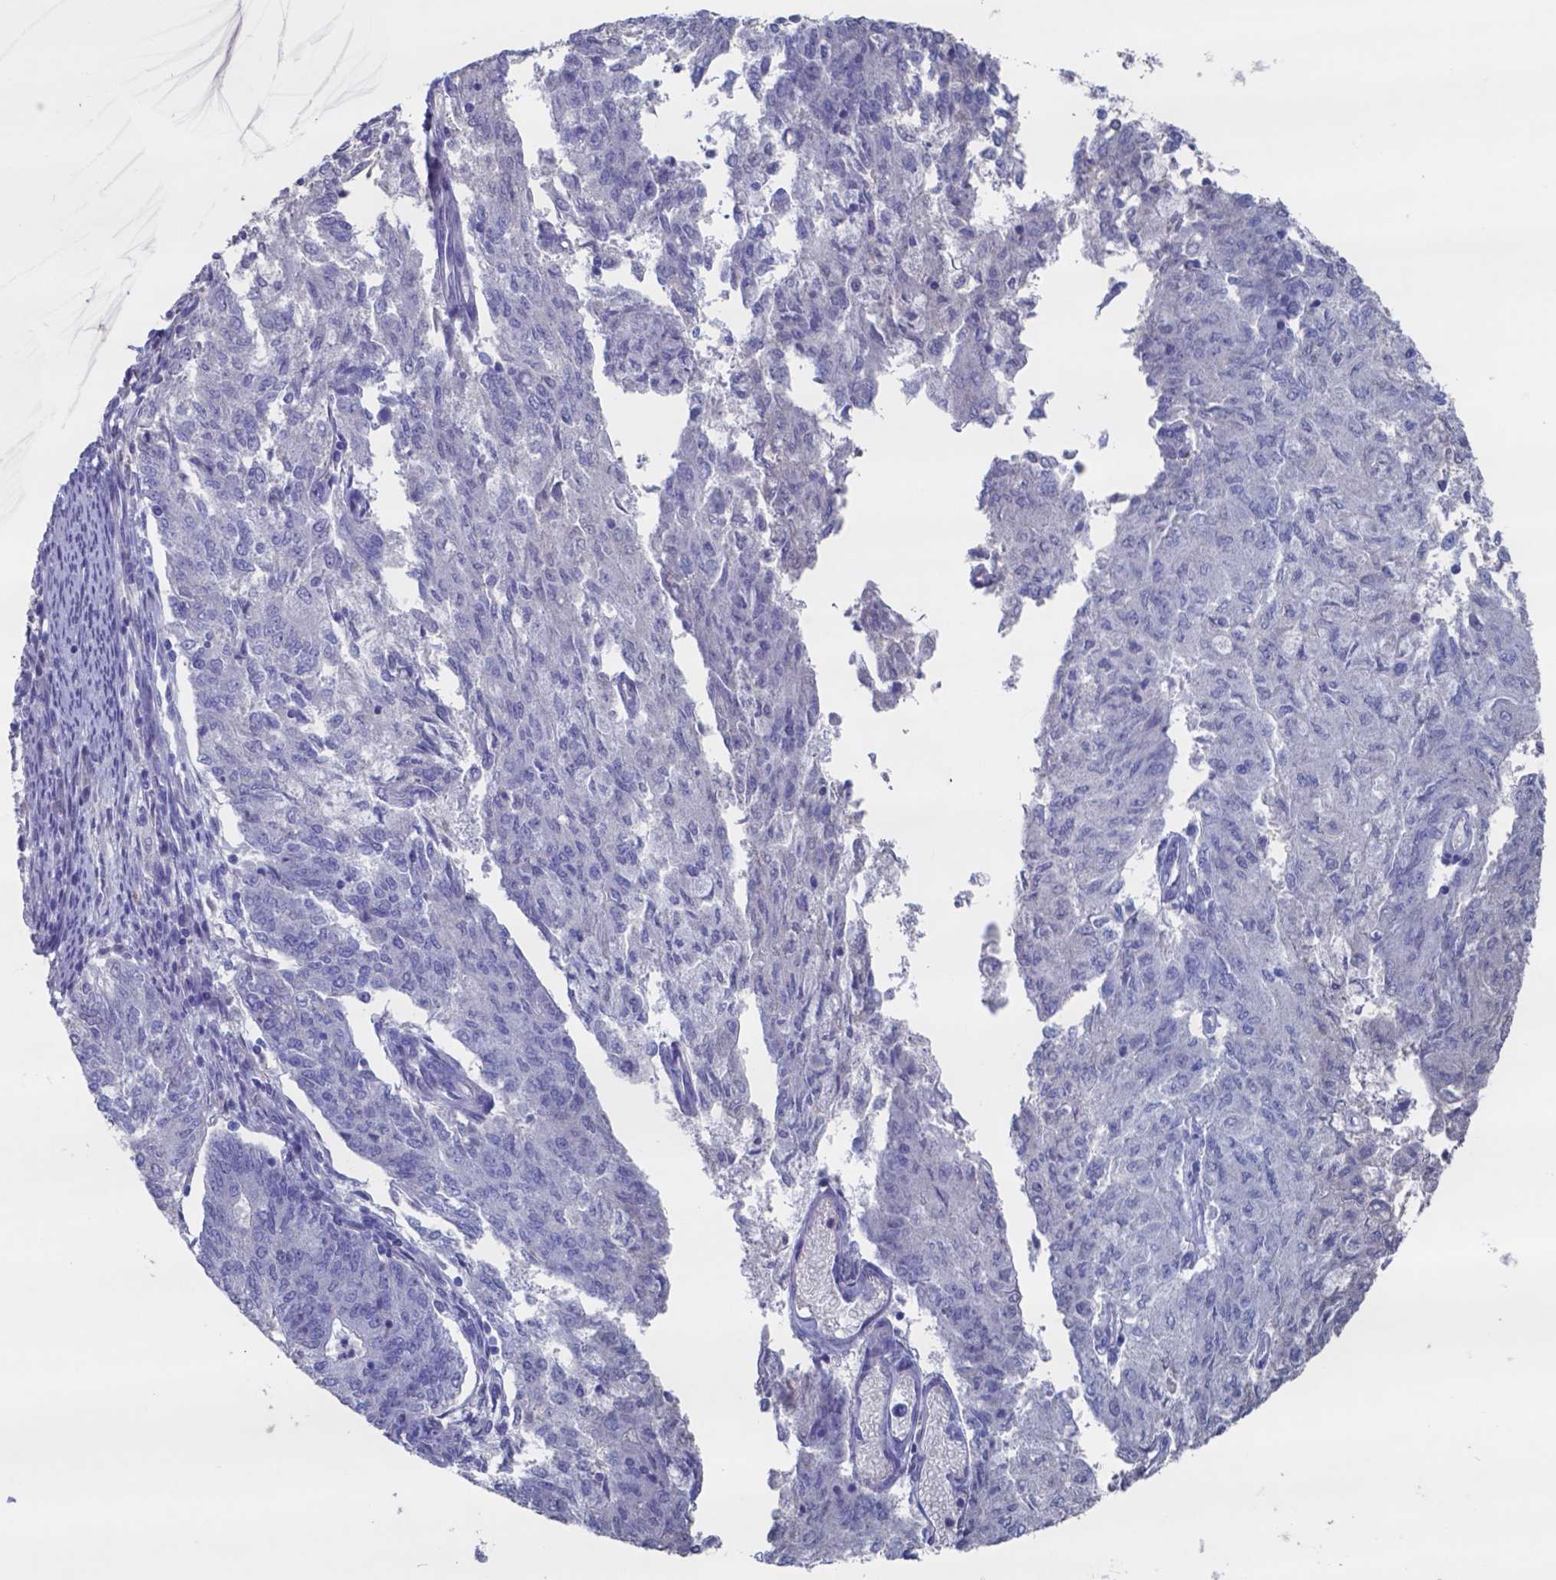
{"staining": {"intensity": "negative", "quantity": "none", "location": "none"}, "tissue": "endometrial cancer", "cell_type": "Tumor cells", "image_type": "cancer", "snomed": [{"axis": "morphology", "description": "Adenocarcinoma, NOS"}, {"axis": "topography", "description": "Endometrium"}], "caption": "High magnification brightfield microscopy of endometrial adenocarcinoma stained with DAB (3,3'-diaminobenzidine) (brown) and counterstained with hematoxylin (blue): tumor cells show no significant expression.", "gene": "TTR", "patient": {"sex": "female", "age": 82}}